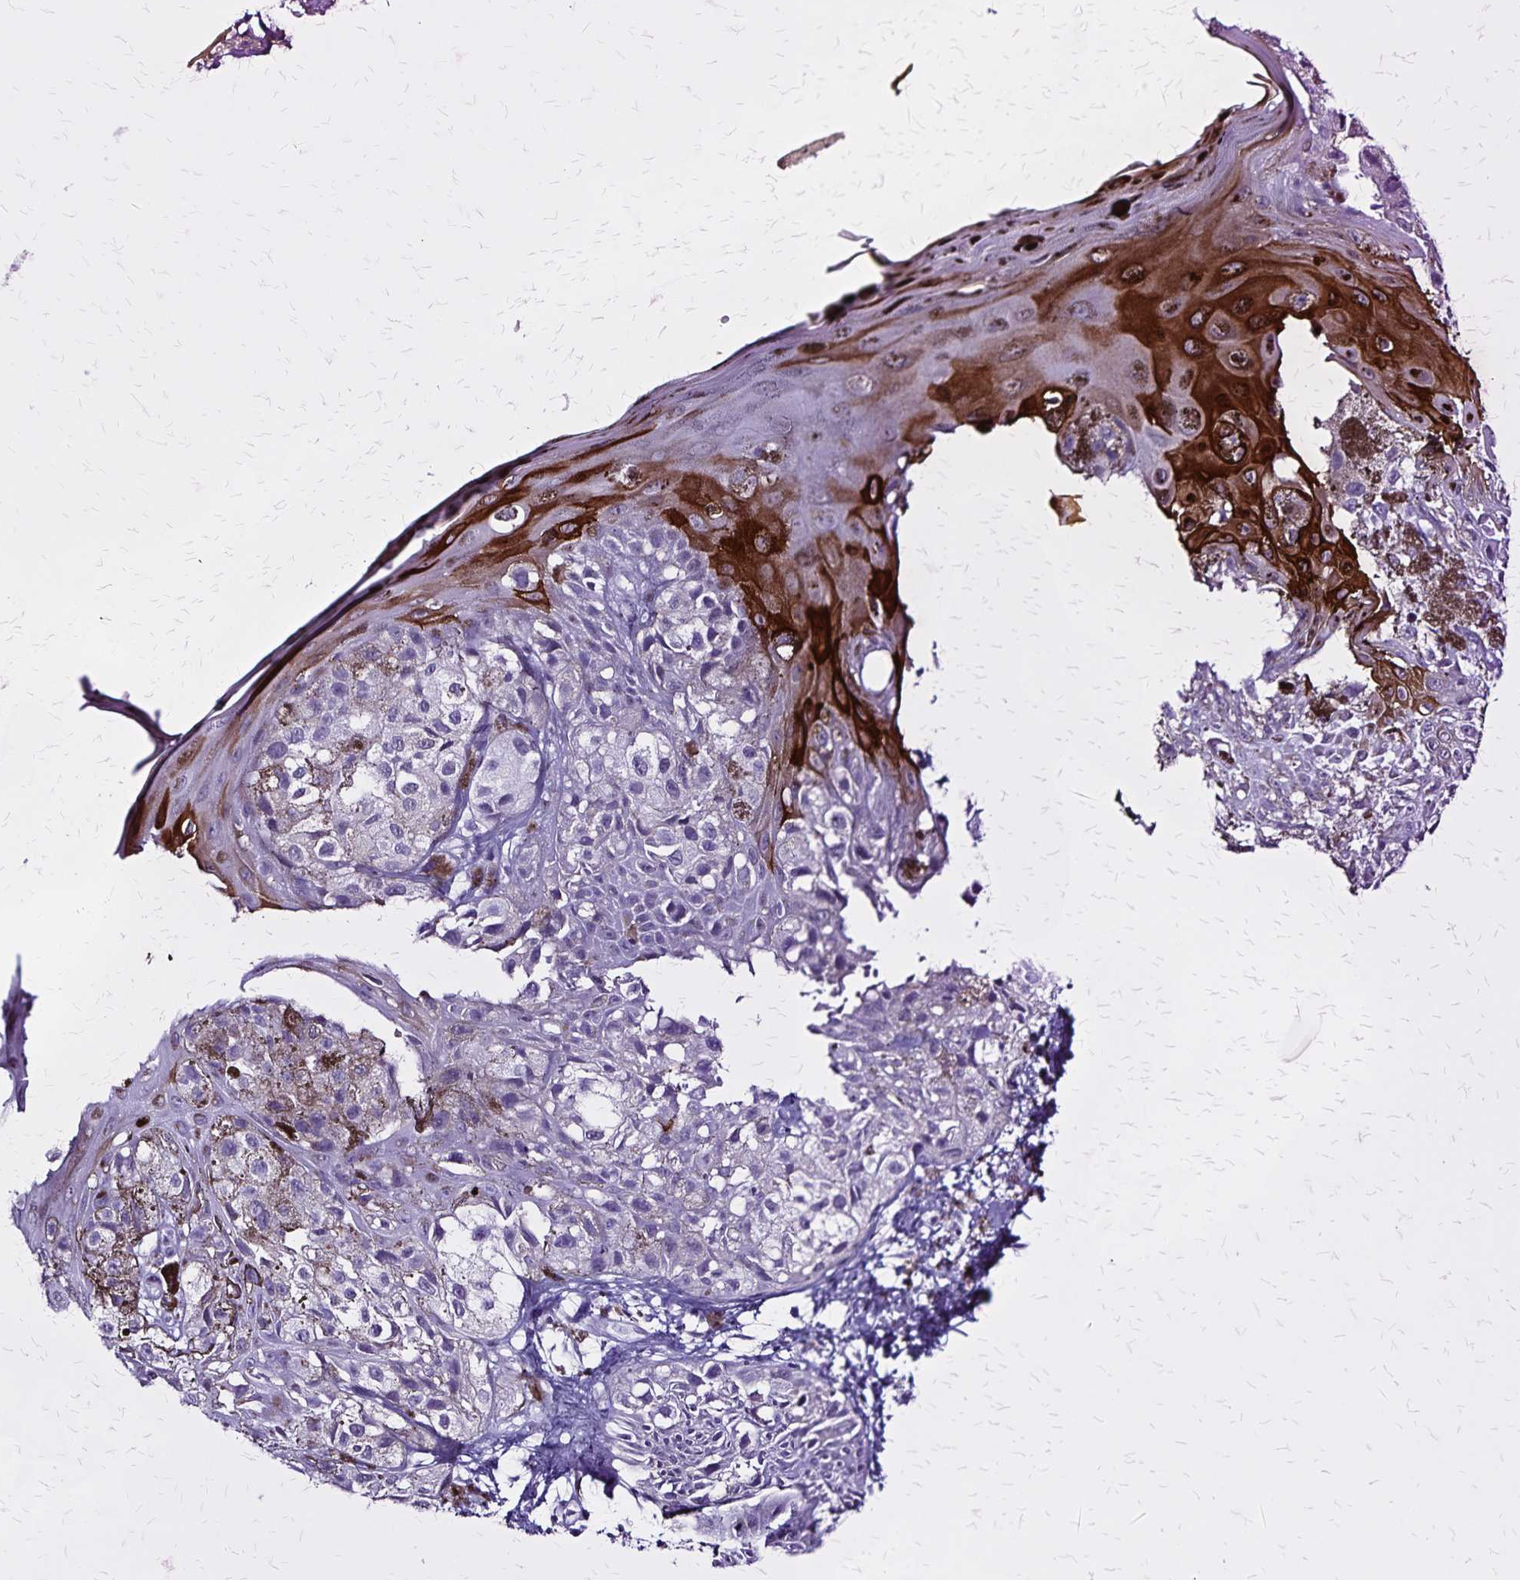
{"staining": {"intensity": "negative", "quantity": "none", "location": "none"}, "tissue": "melanoma", "cell_type": "Tumor cells", "image_type": "cancer", "snomed": [{"axis": "morphology", "description": "Malignant melanoma, NOS"}, {"axis": "topography", "description": "Skin"}], "caption": "Micrograph shows no protein staining in tumor cells of melanoma tissue.", "gene": "KRT2", "patient": {"sex": "male", "age": 61}}